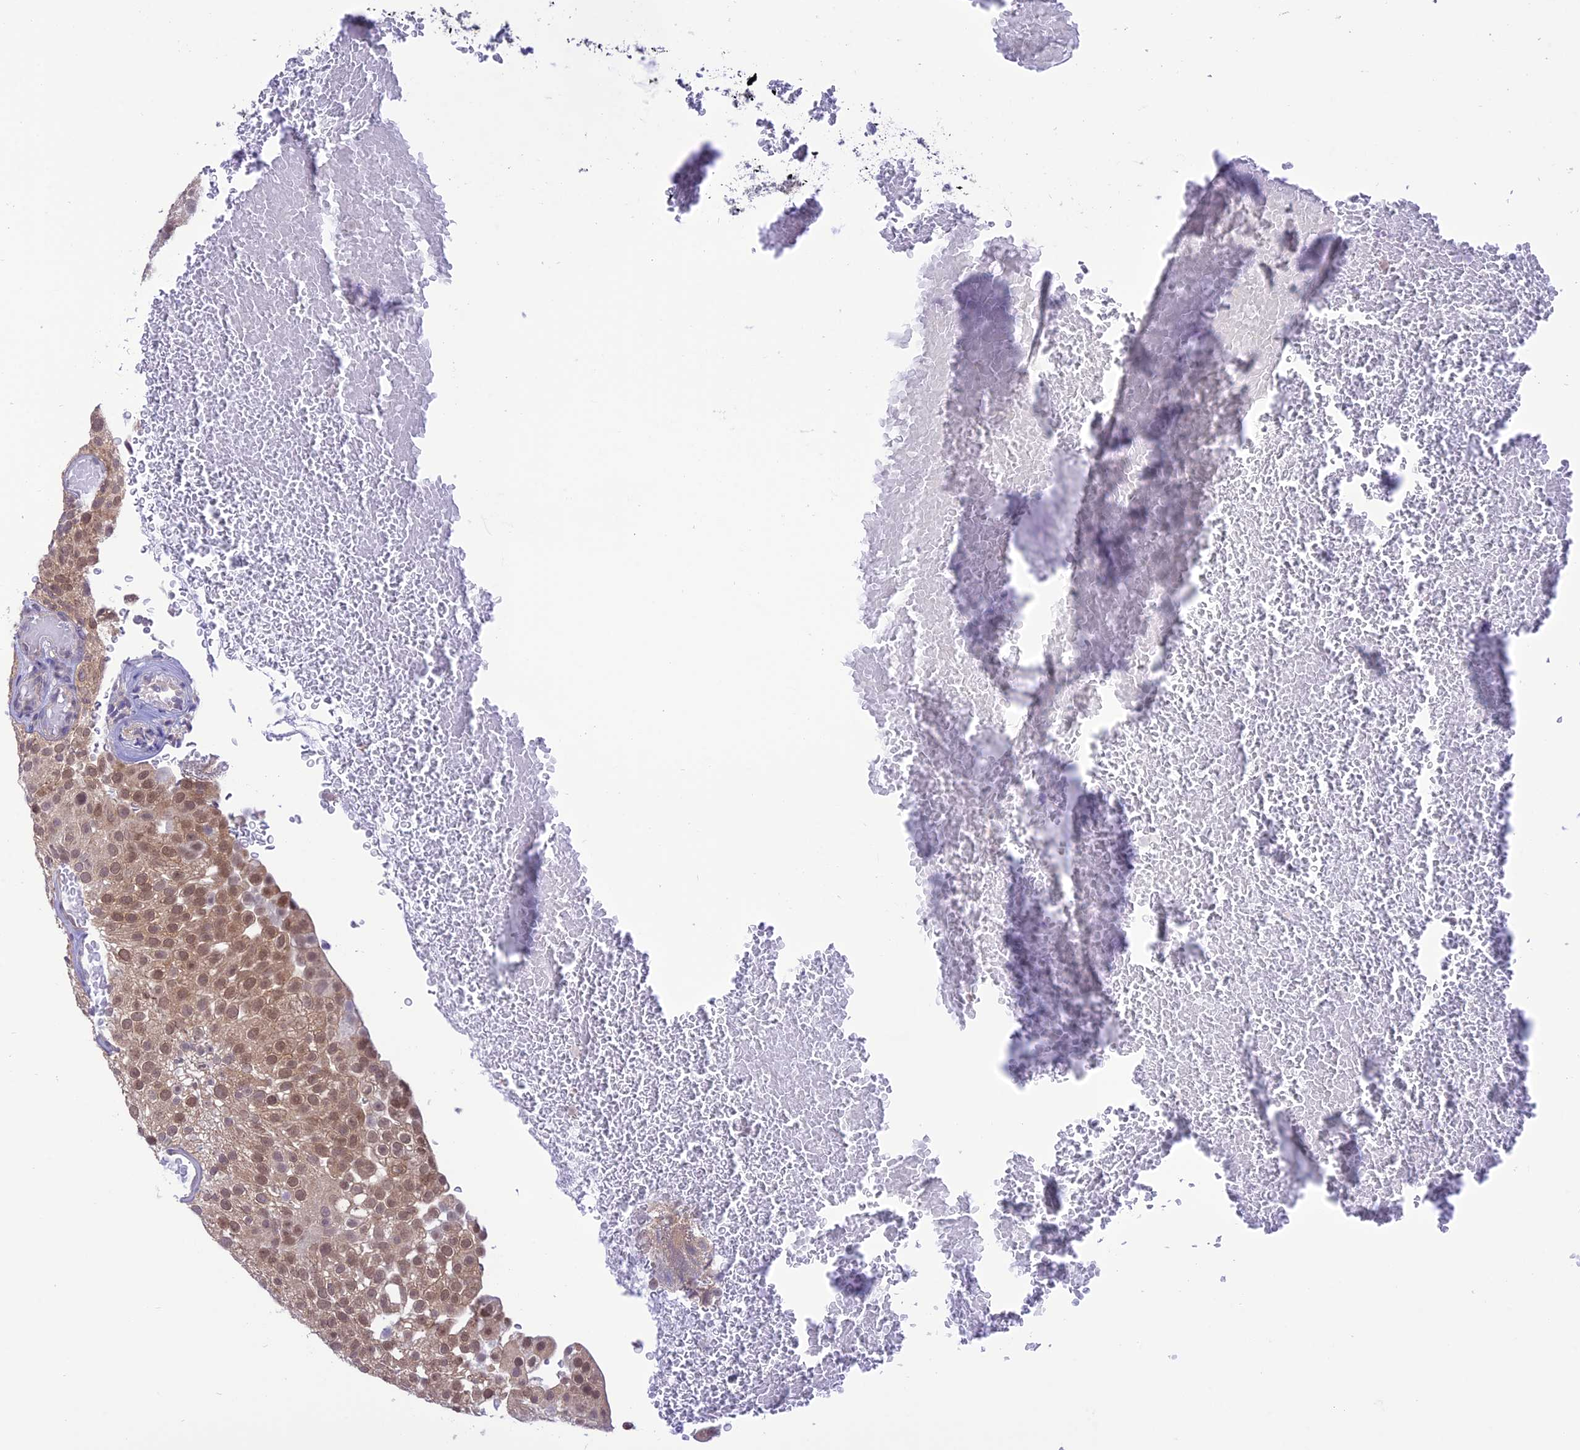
{"staining": {"intensity": "moderate", "quantity": ">75%", "location": "cytoplasmic/membranous,nuclear"}, "tissue": "urothelial cancer", "cell_type": "Tumor cells", "image_type": "cancer", "snomed": [{"axis": "morphology", "description": "Urothelial carcinoma, Low grade"}, {"axis": "topography", "description": "Urinary bladder"}], "caption": "Low-grade urothelial carcinoma stained with DAB (3,3'-diaminobenzidine) immunohistochemistry demonstrates medium levels of moderate cytoplasmic/membranous and nuclear staining in approximately >75% of tumor cells. The protein is shown in brown color, while the nuclei are stained blue.", "gene": "RNF126", "patient": {"sex": "male", "age": 78}}